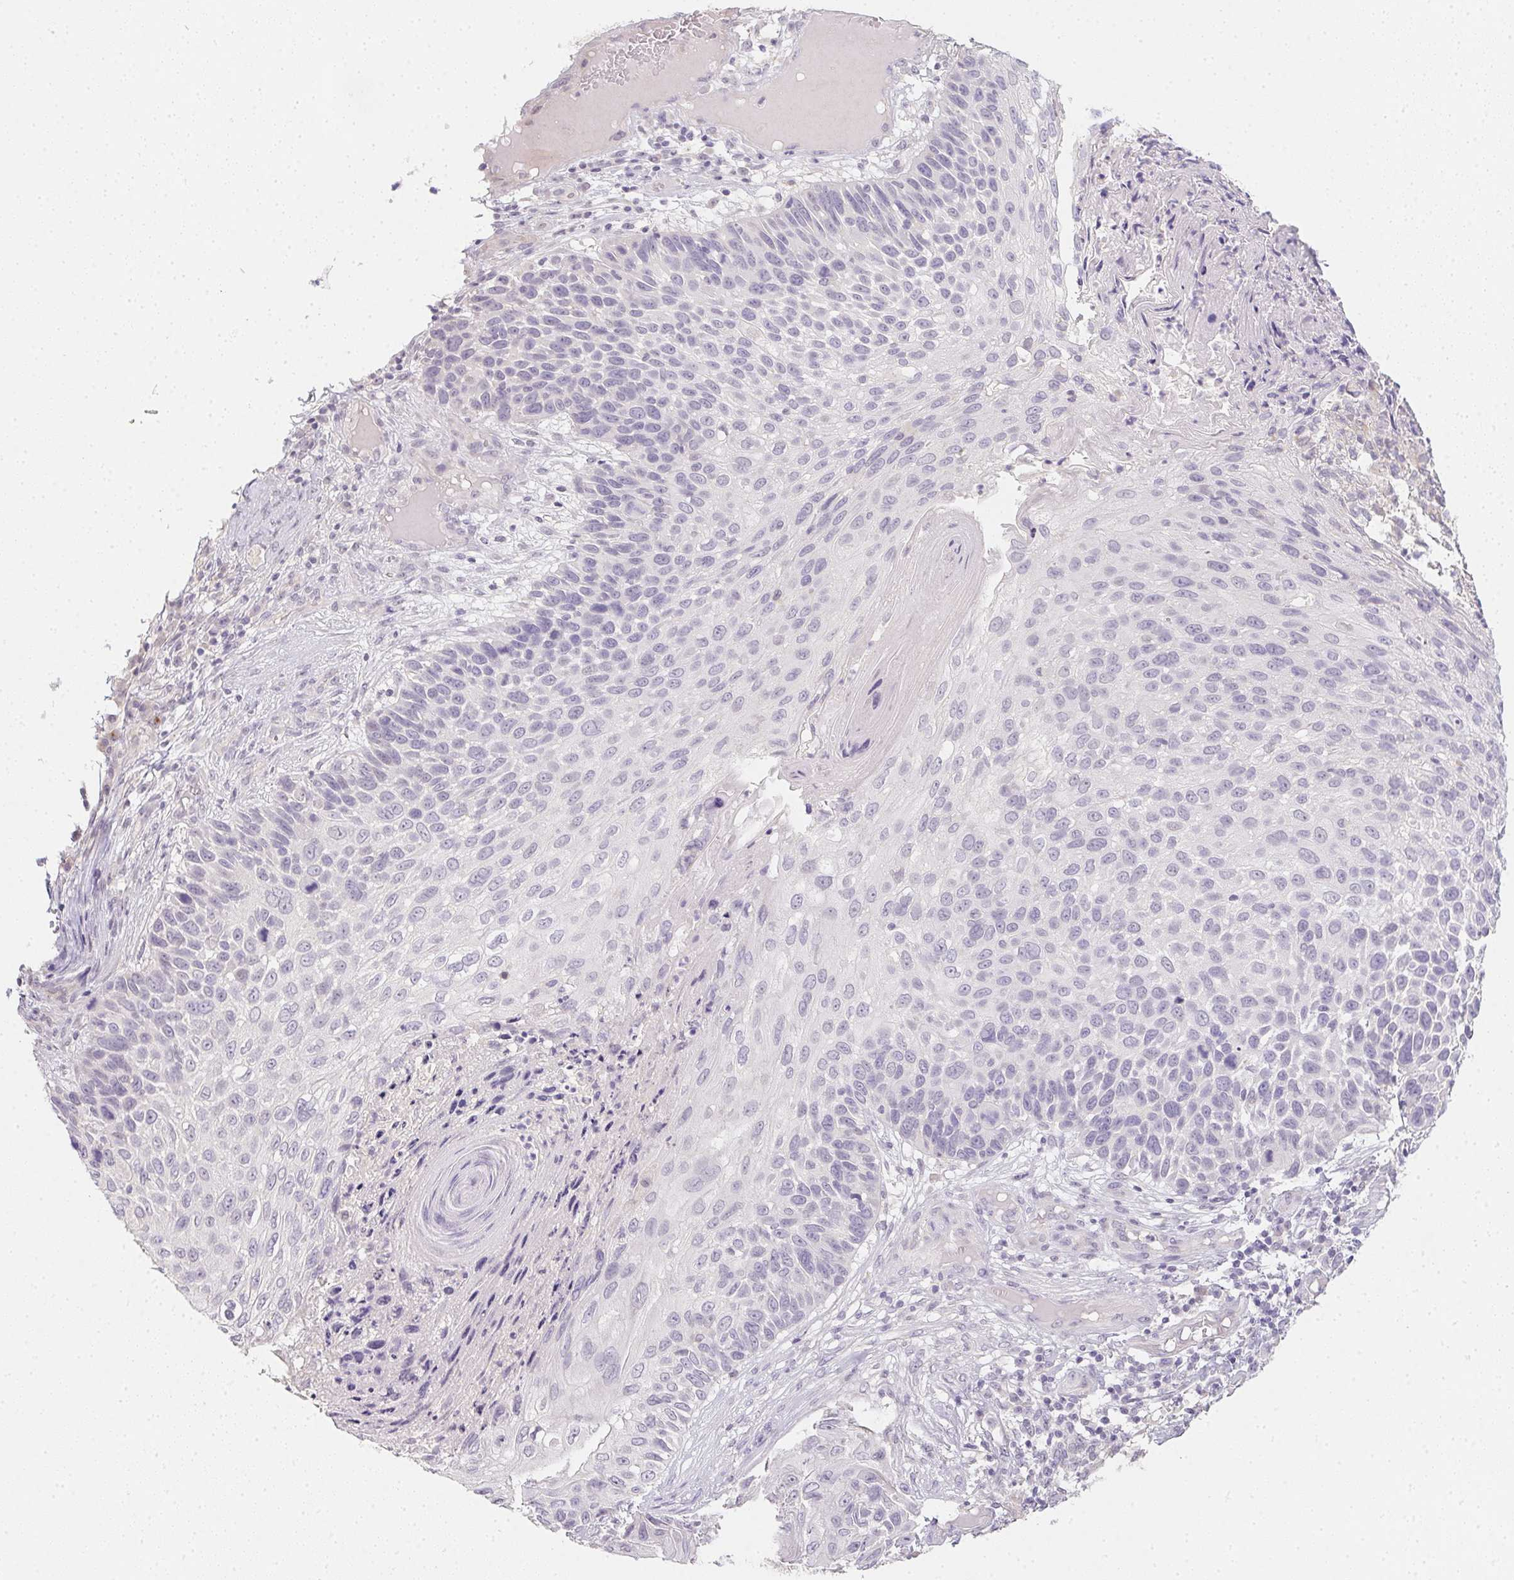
{"staining": {"intensity": "negative", "quantity": "none", "location": "none"}, "tissue": "skin cancer", "cell_type": "Tumor cells", "image_type": "cancer", "snomed": [{"axis": "morphology", "description": "Squamous cell carcinoma, NOS"}, {"axis": "topography", "description": "Skin"}], "caption": "The photomicrograph displays no staining of tumor cells in squamous cell carcinoma (skin).", "gene": "ZBBX", "patient": {"sex": "male", "age": 92}}